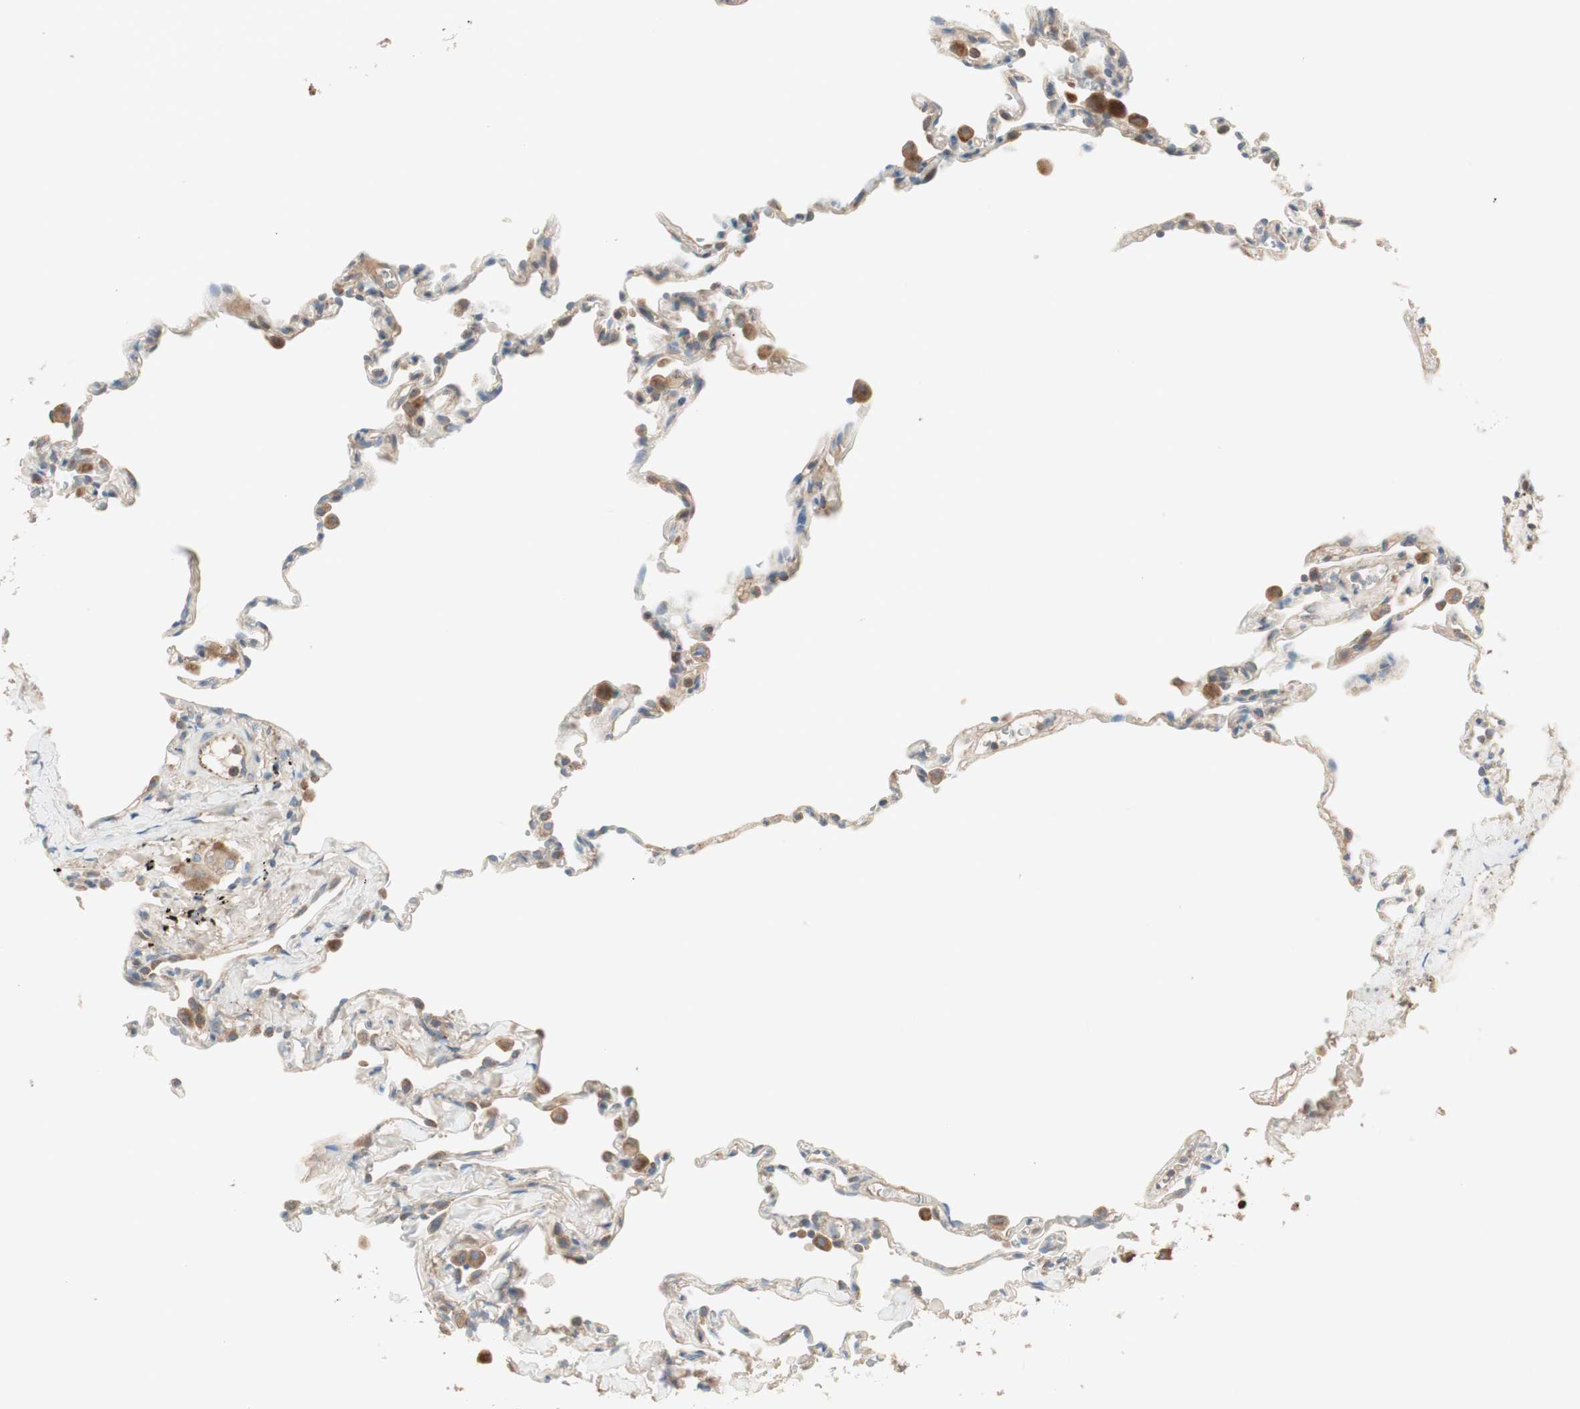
{"staining": {"intensity": "weak", "quantity": "25%-75%", "location": "cytoplasmic/membranous"}, "tissue": "lung", "cell_type": "Alveolar cells", "image_type": "normal", "snomed": [{"axis": "morphology", "description": "Normal tissue, NOS"}, {"axis": "topography", "description": "Lung"}], "caption": "A low amount of weak cytoplasmic/membranous staining is appreciated in about 25%-75% of alveolar cells in normal lung.", "gene": "RPL23", "patient": {"sex": "male", "age": 59}}